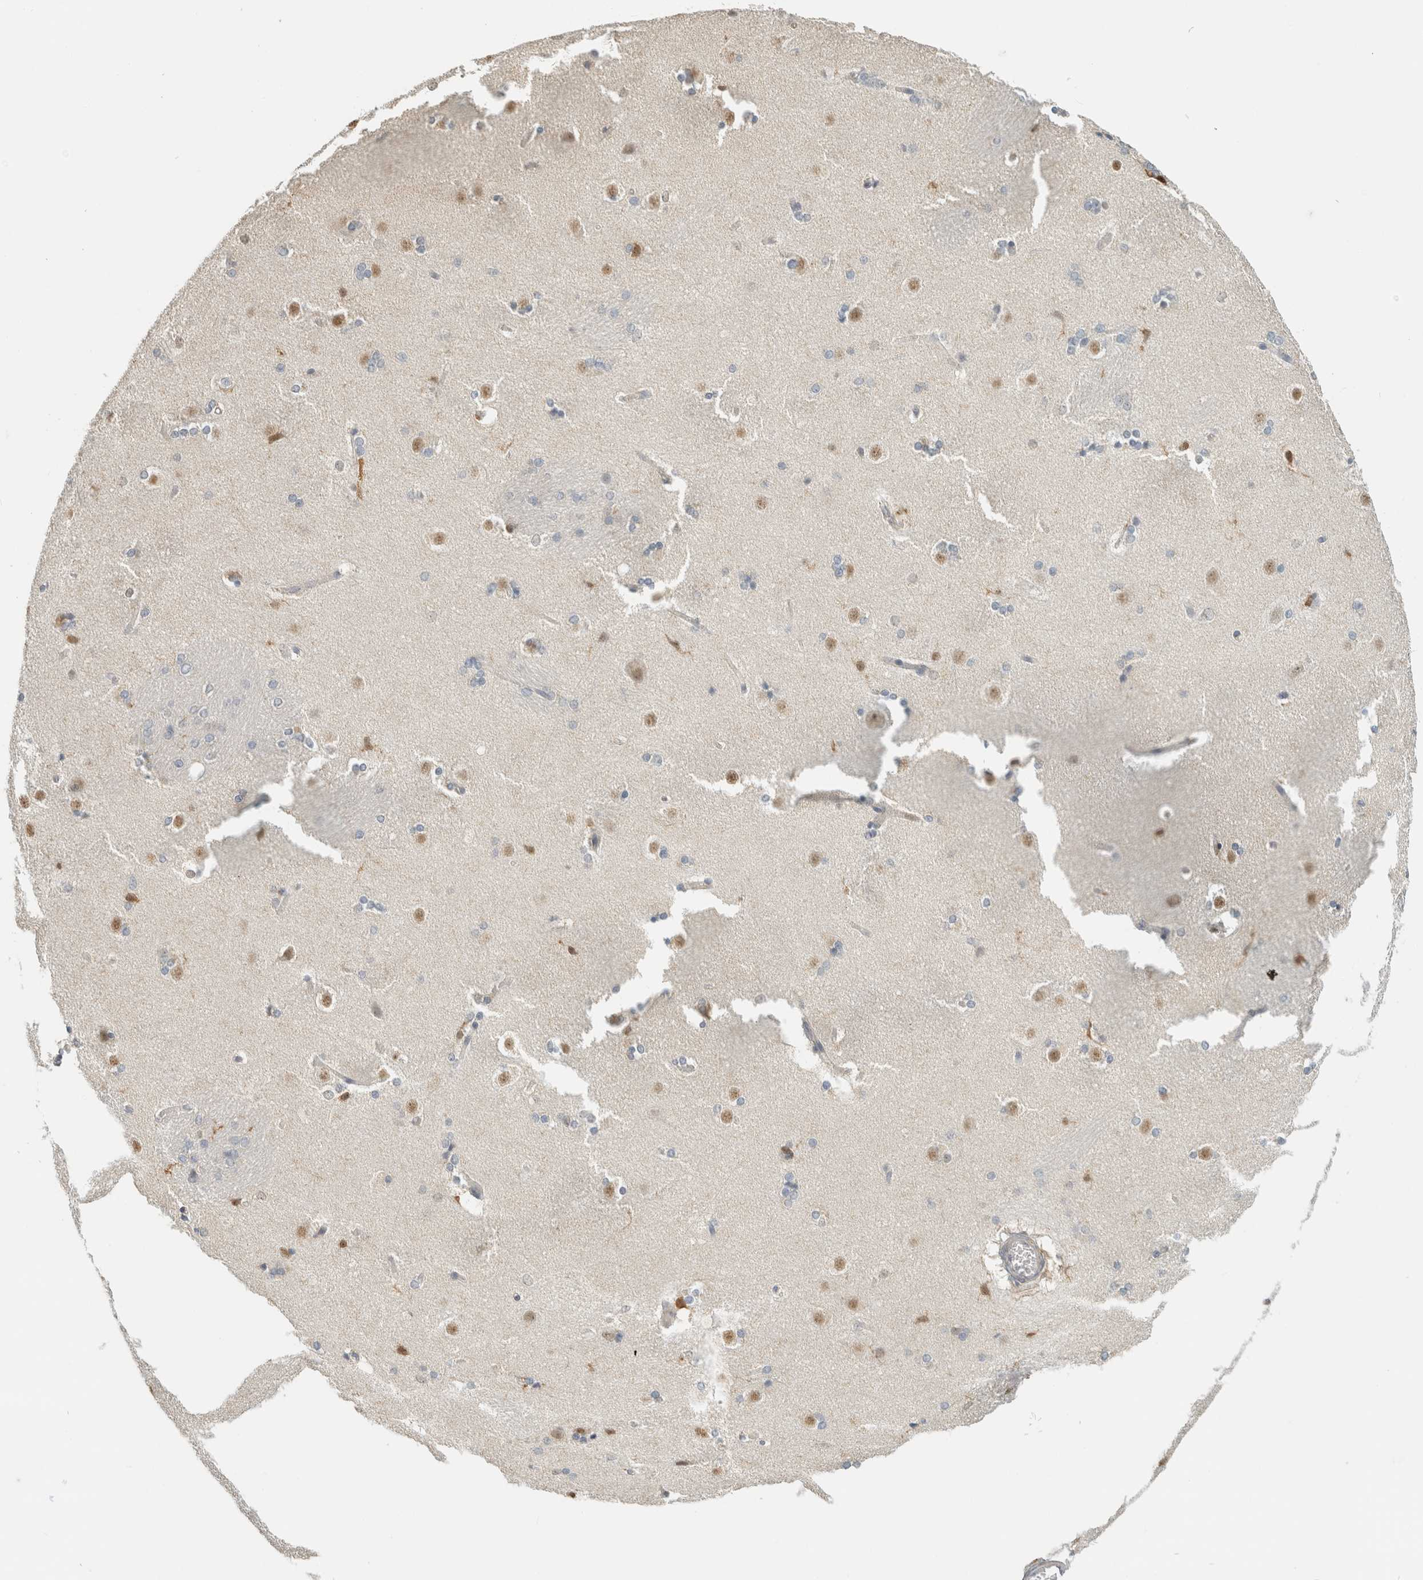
{"staining": {"intensity": "moderate", "quantity": "<25%", "location": "cytoplasmic/membranous"}, "tissue": "caudate", "cell_type": "Glial cells", "image_type": "normal", "snomed": [{"axis": "morphology", "description": "Normal tissue, NOS"}, {"axis": "topography", "description": "Lateral ventricle wall"}], "caption": "Immunohistochemical staining of normal human caudate demonstrates moderate cytoplasmic/membranous protein expression in approximately <25% of glial cells. (Stains: DAB in brown, nuclei in blue, Microscopy: brightfield microscopy at high magnification).", "gene": "CAPG", "patient": {"sex": "female", "age": 19}}